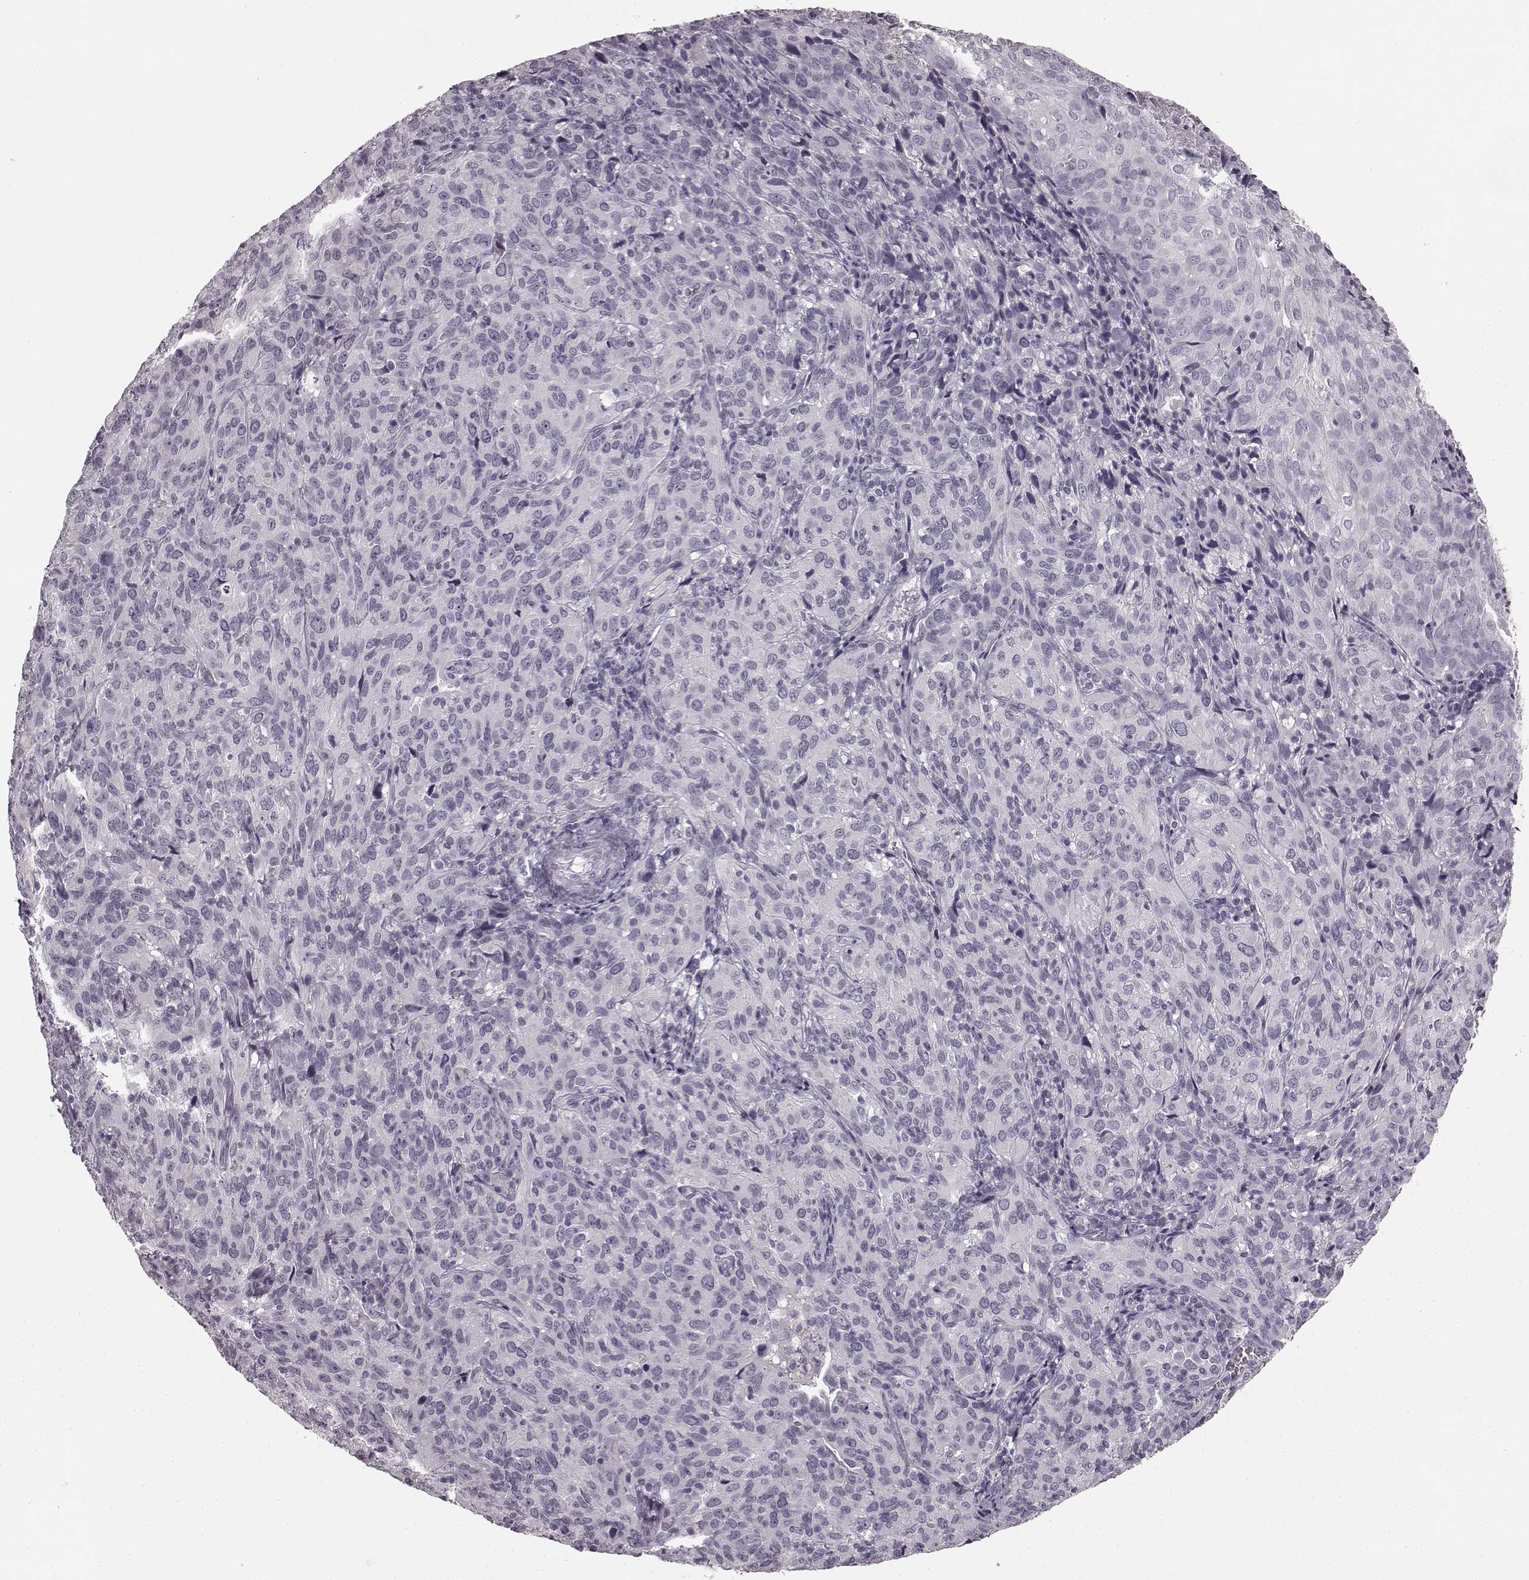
{"staining": {"intensity": "negative", "quantity": "none", "location": "none"}, "tissue": "cervical cancer", "cell_type": "Tumor cells", "image_type": "cancer", "snomed": [{"axis": "morphology", "description": "Squamous cell carcinoma, NOS"}, {"axis": "topography", "description": "Cervix"}], "caption": "Tumor cells show no significant protein positivity in cervical squamous cell carcinoma.", "gene": "RIT2", "patient": {"sex": "female", "age": 51}}